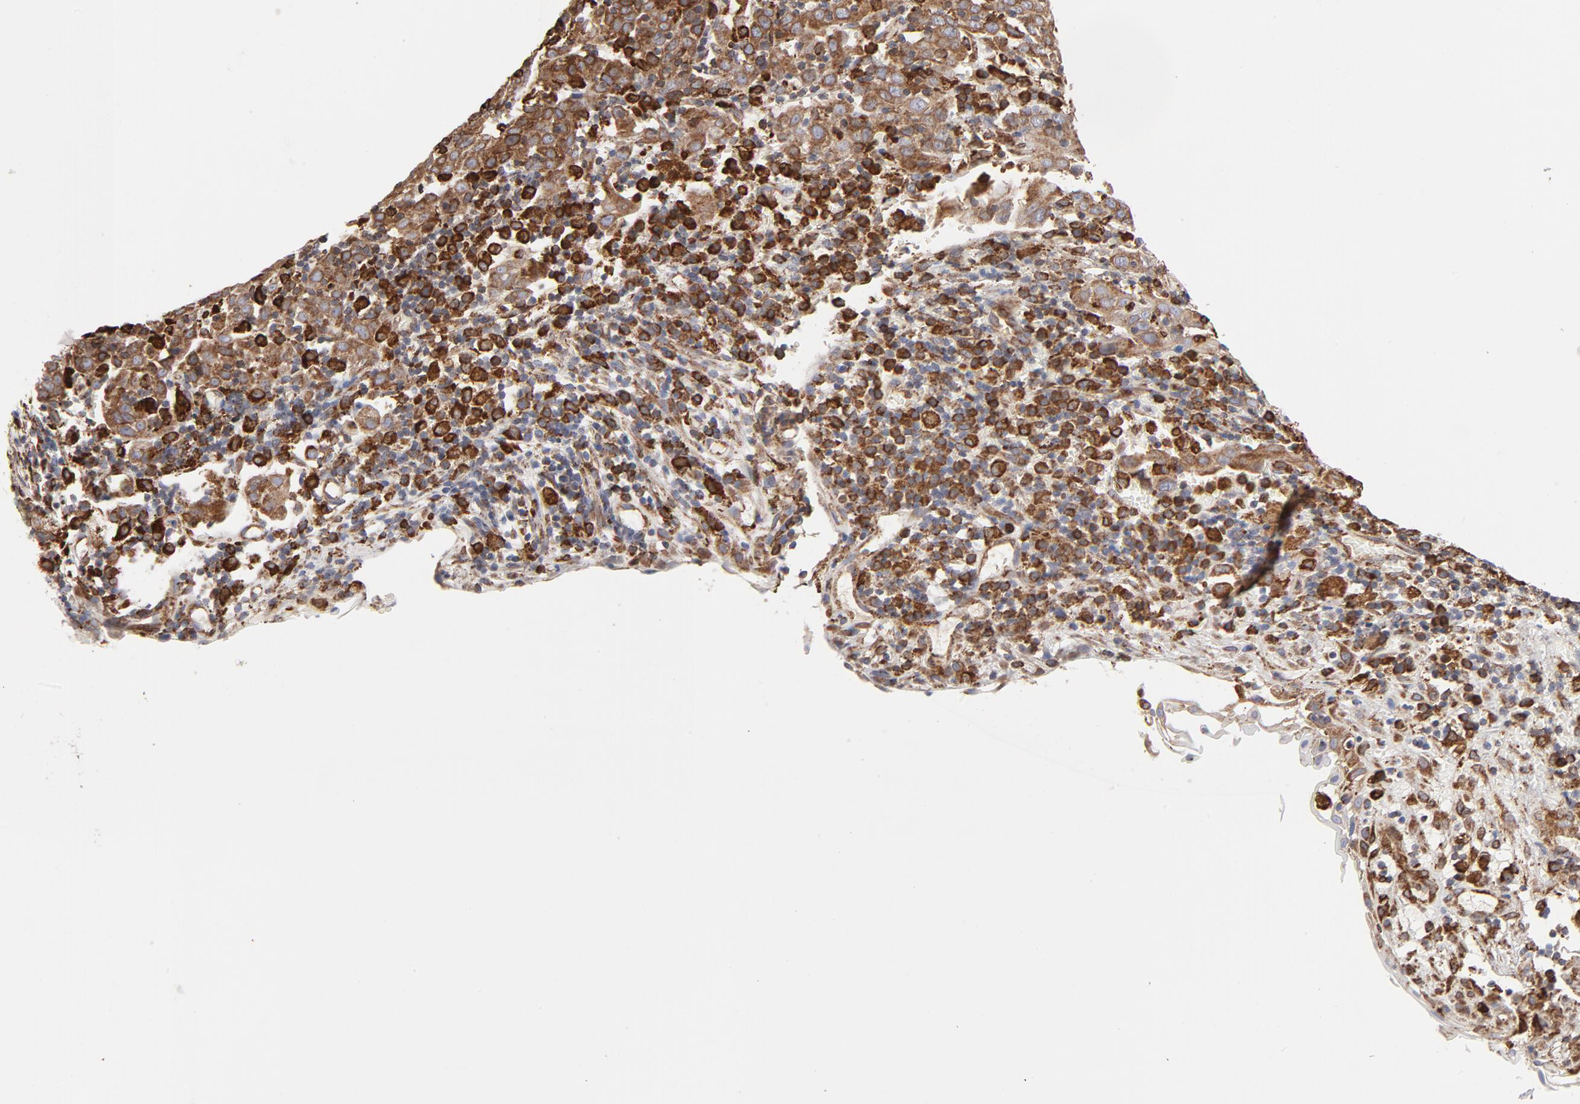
{"staining": {"intensity": "weak", "quantity": ">75%", "location": "cytoplasmic/membranous"}, "tissue": "cervical cancer", "cell_type": "Tumor cells", "image_type": "cancer", "snomed": [{"axis": "morphology", "description": "Normal tissue, NOS"}, {"axis": "morphology", "description": "Squamous cell carcinoma, NOS"}, {"axis": "topography", "description": "Cervix"}], "caption": "Tumor cells exhibit low levels of weak cytoplasmic/membranous positivity in approximately >75% of cells in human cervical cancer (squamous cell carcinoma).", "gene": "CANX", "patient": {"sex": "female", "age": 67}}